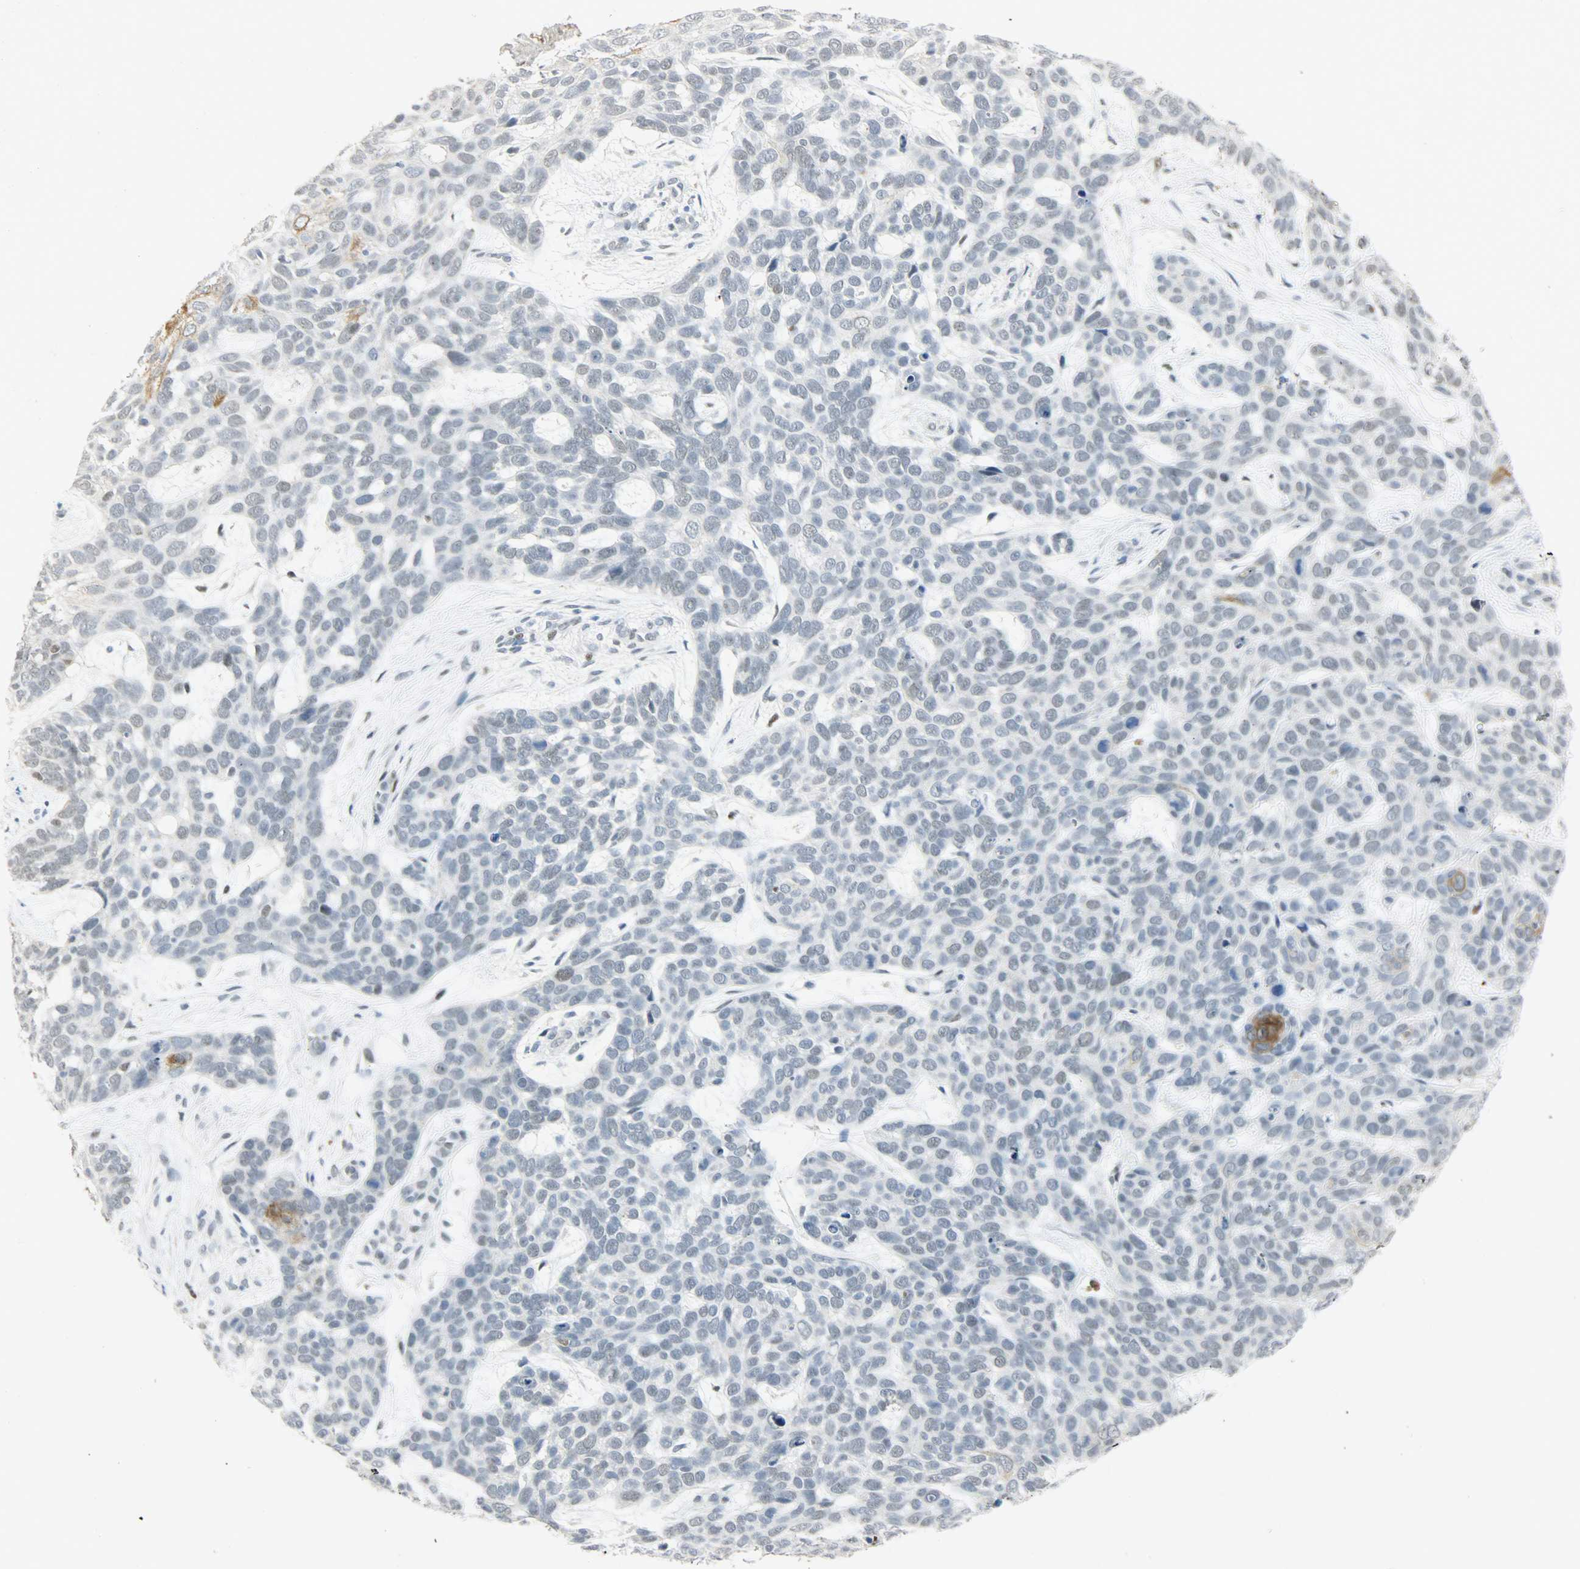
{"staining": {"intensity": "negative", "quantity": "none", "location": "none"}, "tissue": "skin cancer", "cell_type": "Tumor cells", "image_type": "cancer", "snomed": [{"axis": "morphology", "description": "Basal cell carcinoma"}, {"axis": "topography", "description": "Skin"}], "caption": "There is no significant expression in tumor cells of skin cancer (basal cell carcinoma).", "gene": "PPARG", "patient": {"sex": "male", "age": 87}}